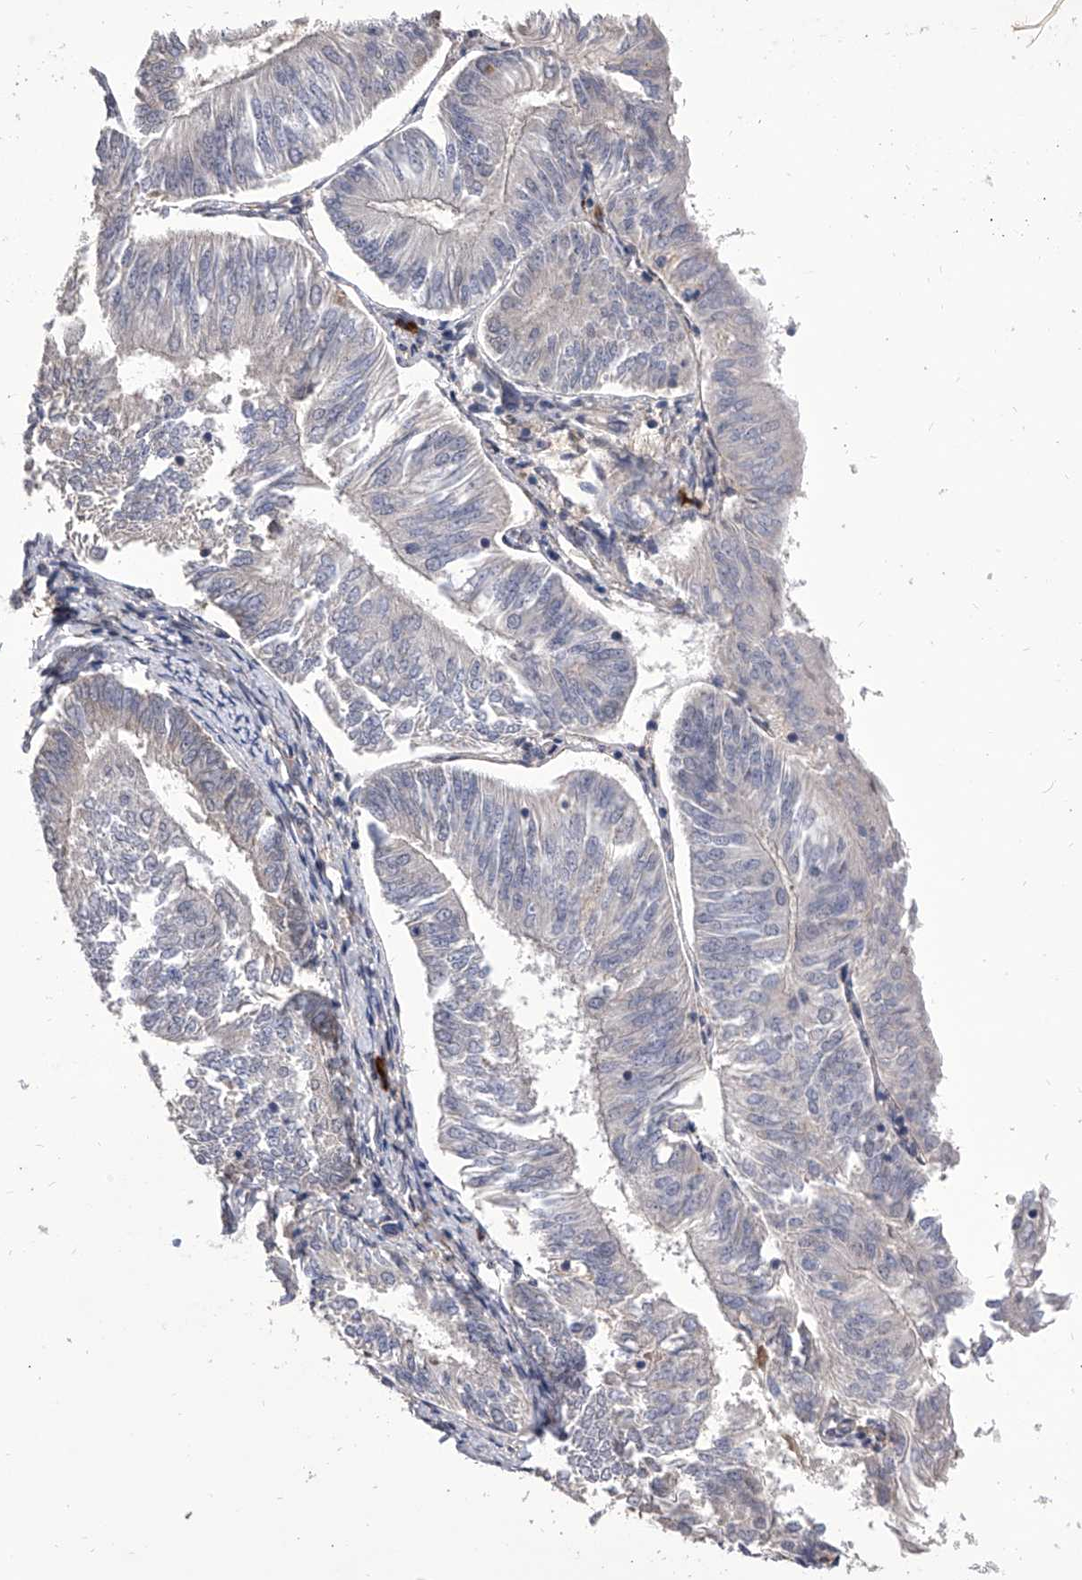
{"staining": {"intensity": "negative", "quantity": "none", "location": "none"}, "tissue": "endometrial cancer", "cell_type": "Tumor cells", "image_type": "cancer", "snomed": [{"axis": "morphology", "description": "Adenocarcinoma, NOS"}, {"axis": "topography", "description": "Endometrium"}], "caption": "The micrograph demonstrates no staining of tumor cells in adenocarcinoma (endometrial).", "gene": "CFAP410", "patient": {"sex": "female", "age": 58}}